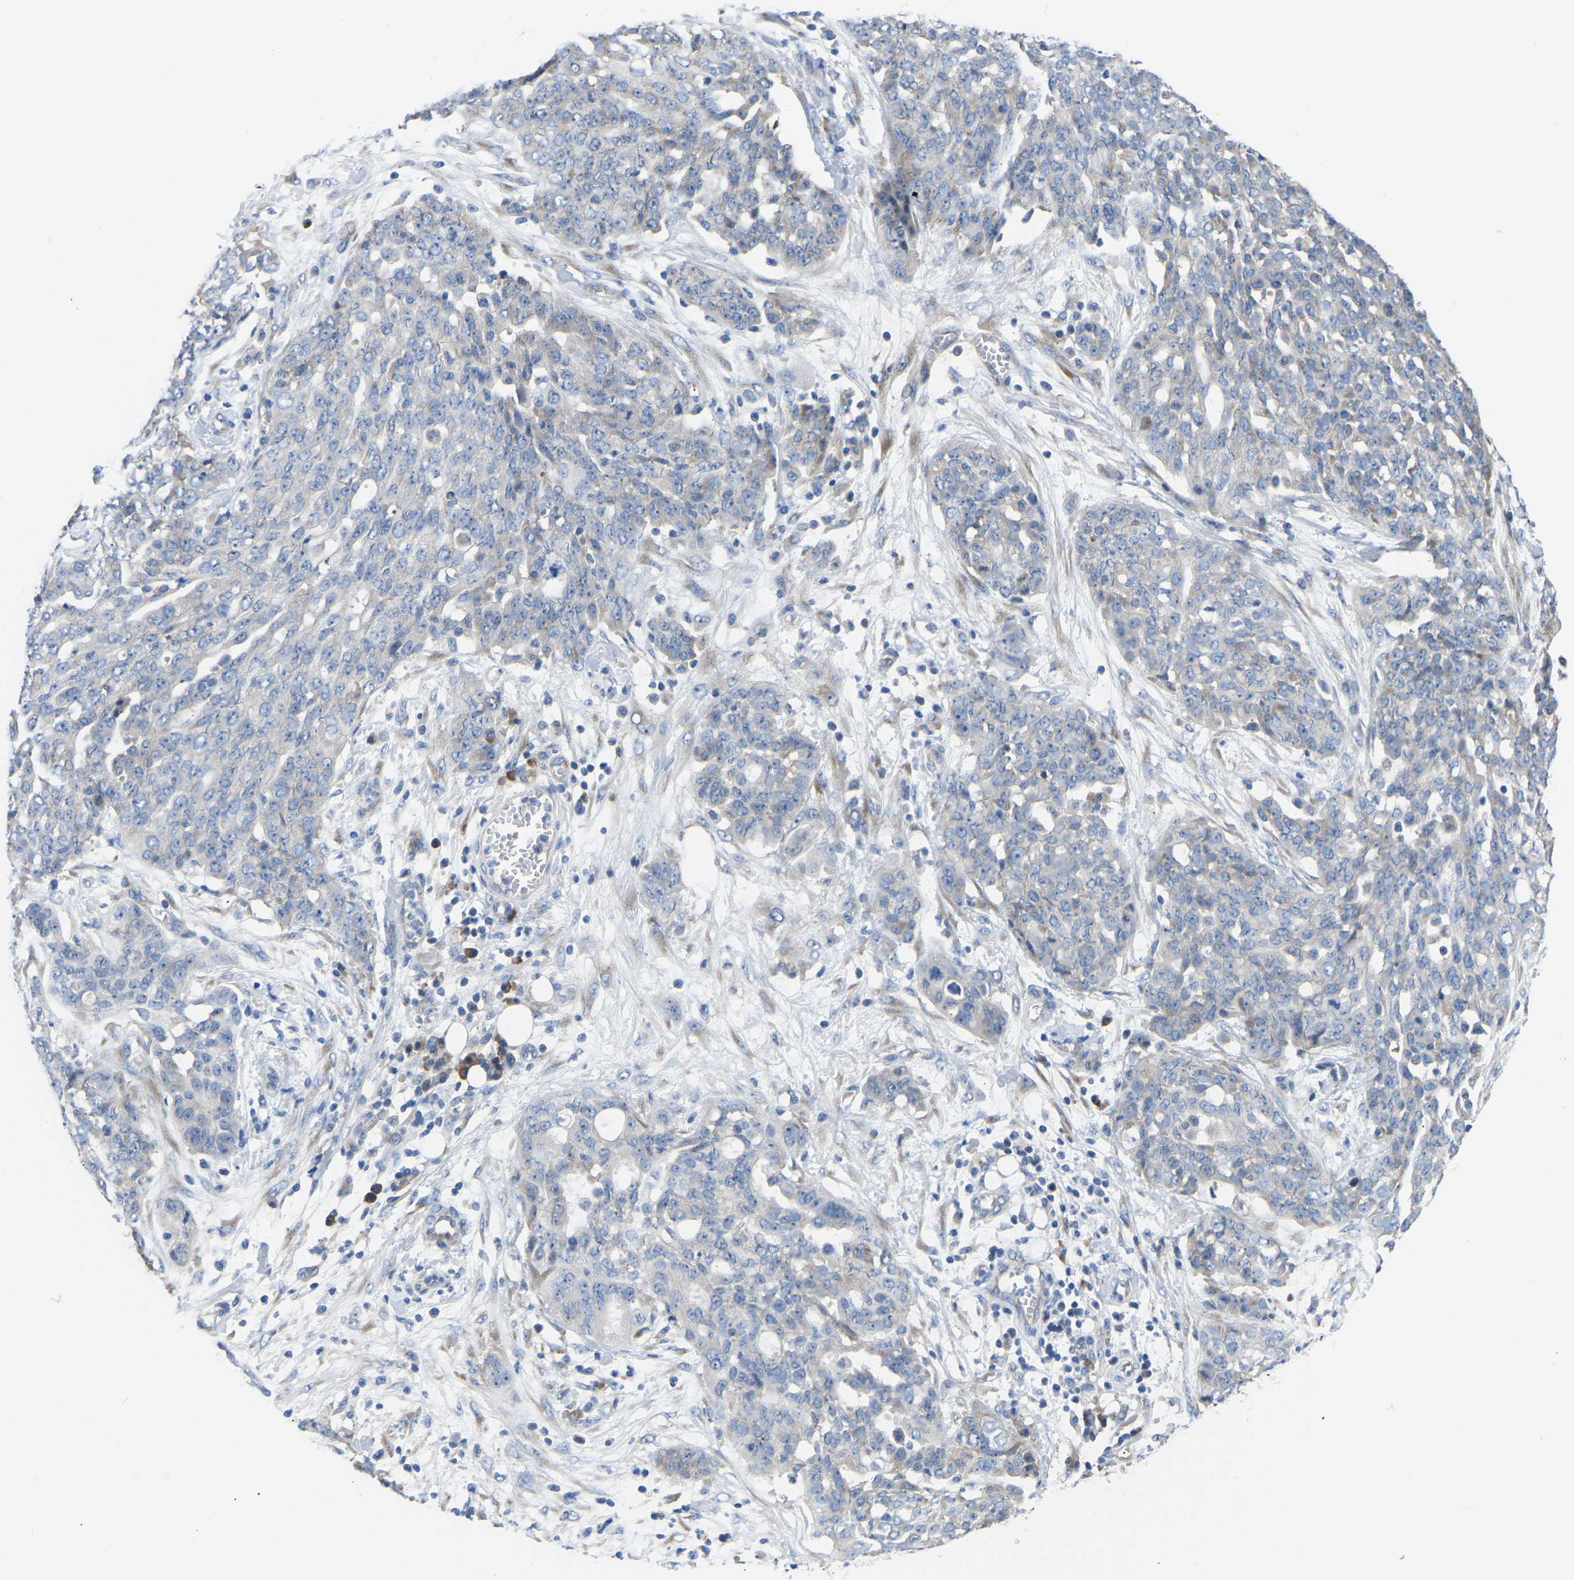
{"staining": {"intensity": "negative", "quantity": "none", "location": "none"}, "tissue": "ovarian cancer", "cell_type": "Tumor cells", "image_type": "cancer", "snomed": [{"axis": "morphology", "description": "Cystadenocarcinoma, serous, NOS"}, {"axis": "topography", "description": "Soft tissue"}, {"axis": "topography", "description": "Ovary"}], "caption": "Tumor cells are negative for brown protein staining in ovarian serous cystadenocarcinoma.", "gene": "ABCA10", "patient": {"sex": "female", "age": 57}}